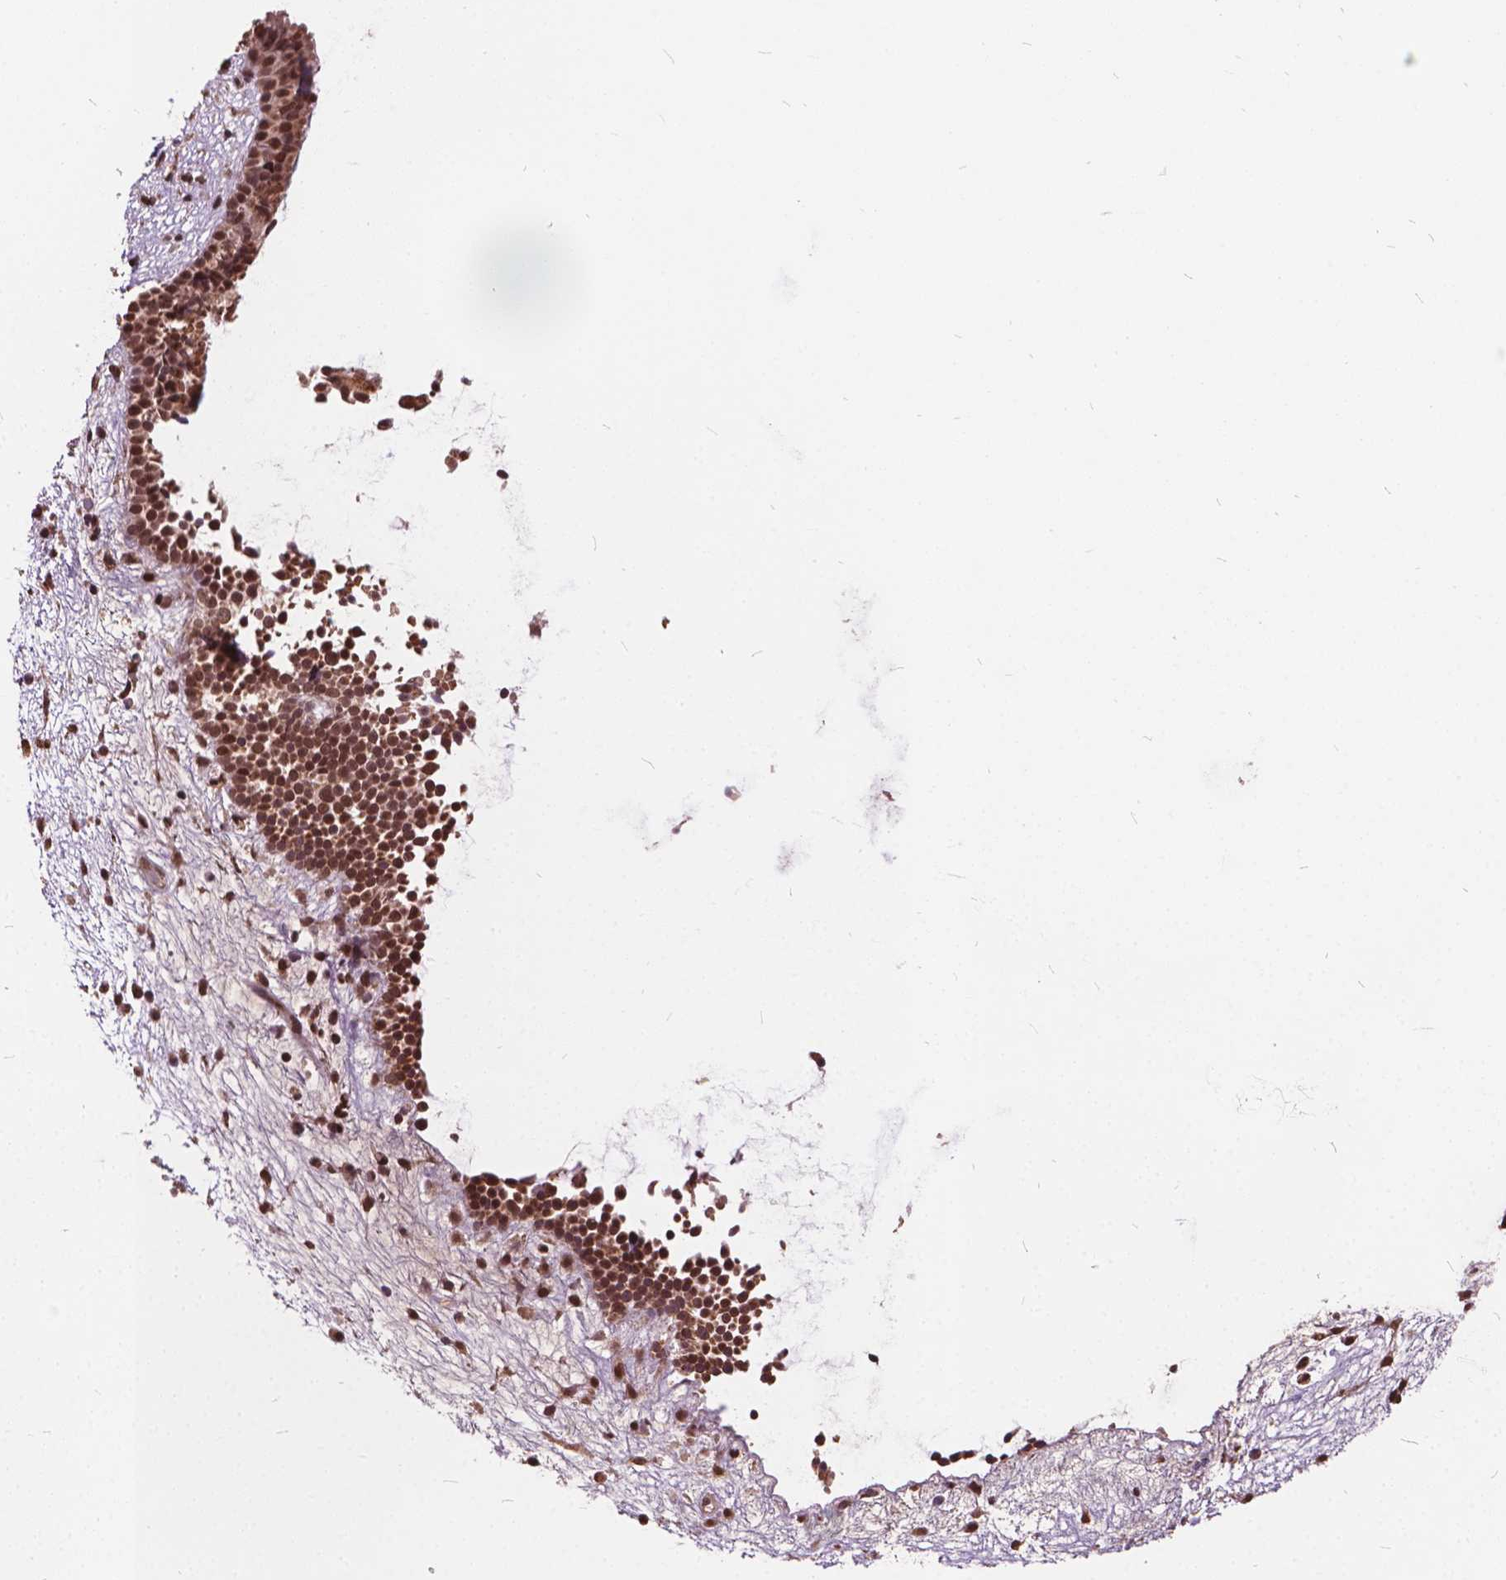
{"staining": {"intensity": "strong", "quantity": ">75%", "location": "nuclear"}, "tissue": "nasopharynx", "cell_type": "Respiratory epithelial cells", "image_type": "normal", "snomed": [{"axis": "morphology", "description": "Normal tissue, NOS"}, {"axis": "topography", "description": "Nasopharynx"}], "caption": "Nasopharynx stained for a protein (brown) exhibits strong nuclear positive staining in approximately >75% of respiratory epithelial cells.", "gene": "GPS2", "patient": {"sex": "male", "age": 77}}